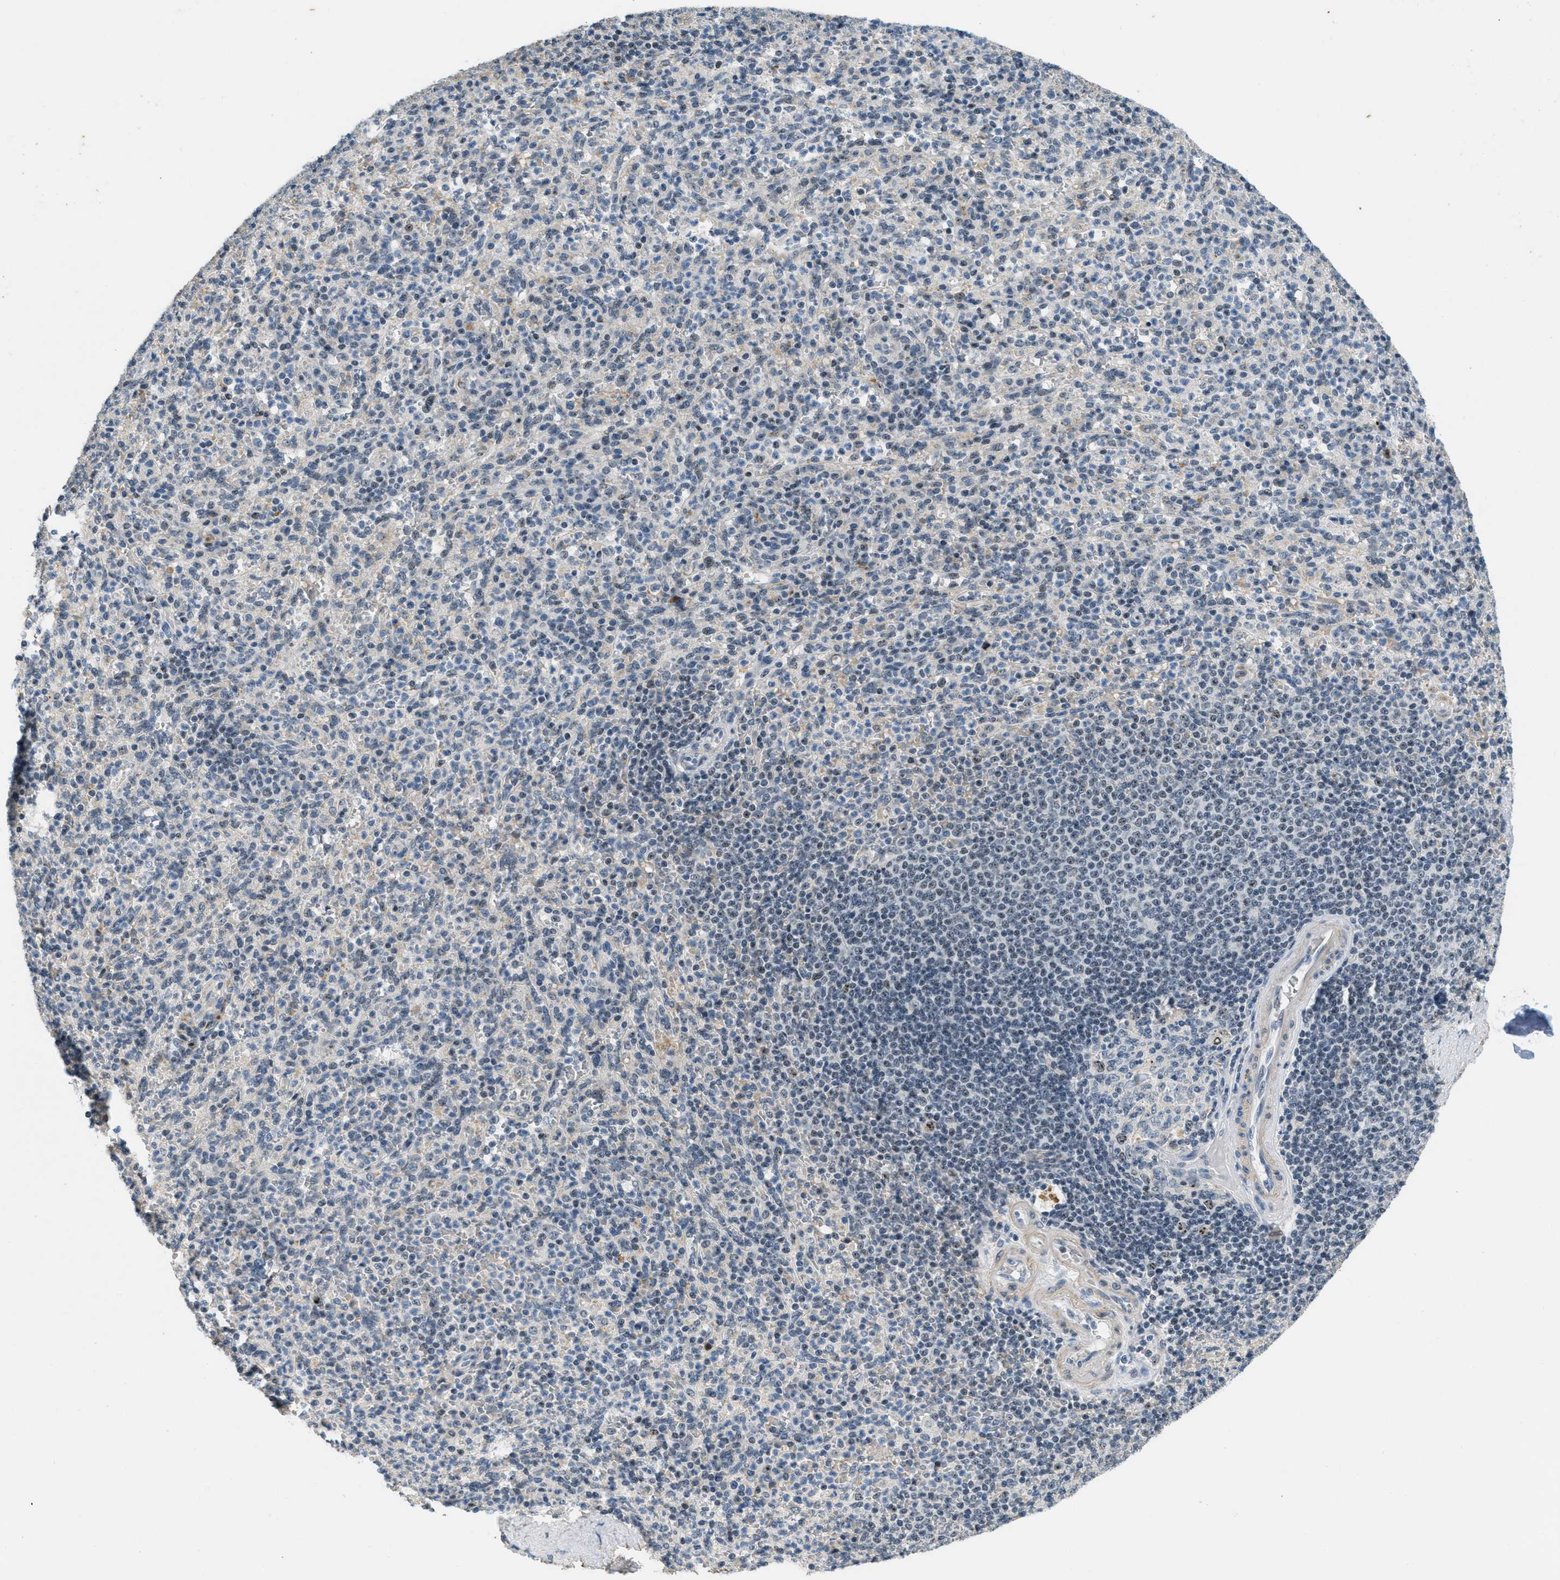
{"staining": {"intensity": "weak", "quantity": "<25%", "location": "nuclear"}, "tissue": "spleen", "cell_type": "Cells in red pulp", "image_type": "normal", "snomed": [{"axis": "morphology", "description": "Normal tissue, NOS"}, {"axis": "topography", "description": "Spleen"}], "caption": "High magnification brightfield microscopy of normal spleen stained with DAB (3,3'-diaminobenzidine) (brown) and counterstained with hematoxylin (blue): cells in red pulp show no significant expression.", "gene": "DDX47", "patient": {"sex": "male", "age": 36}}